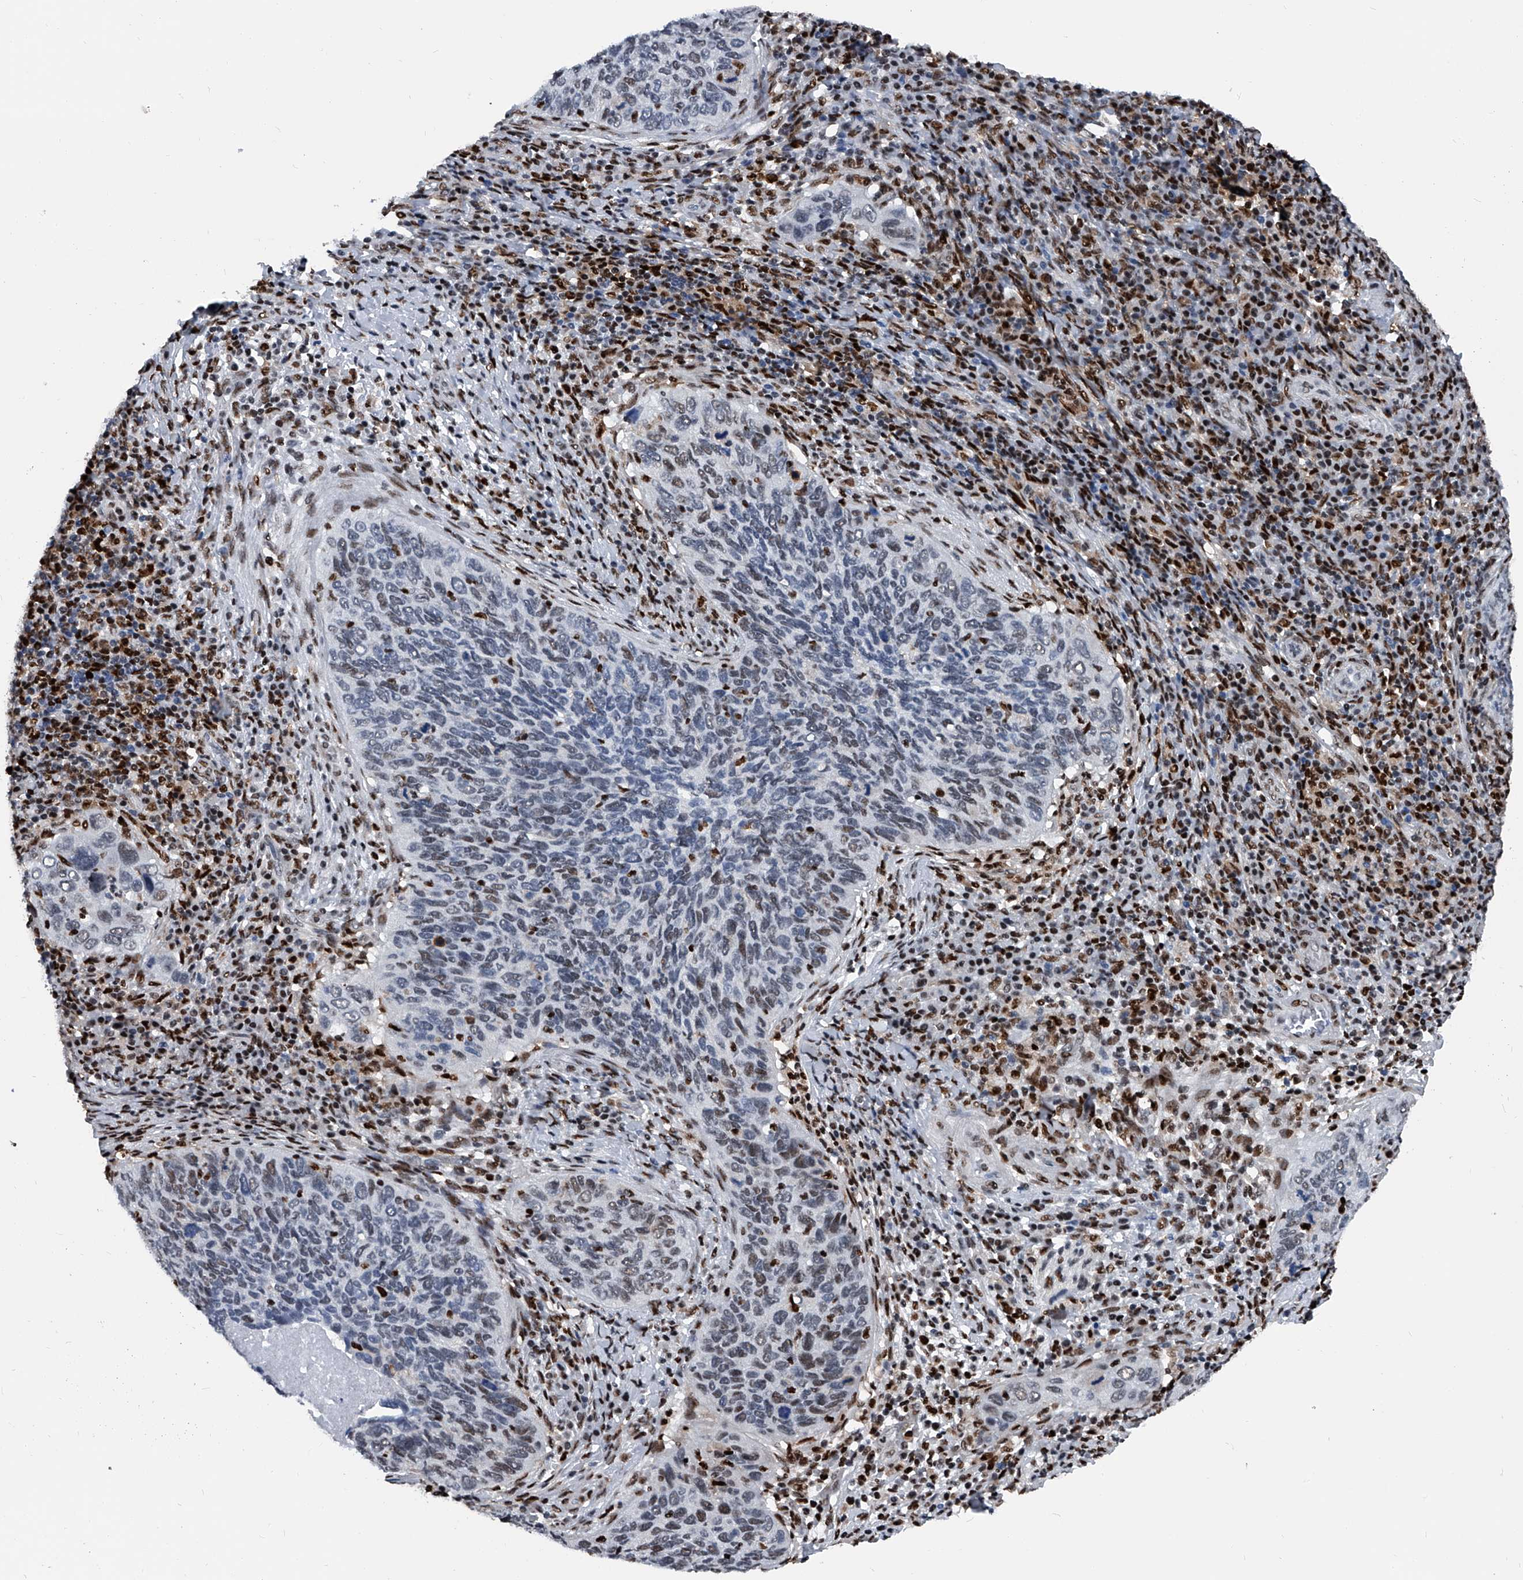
{"staining": {"intensity": "weak", "quantity": "<25%", "location": "nuclear"}, "tissue": "cervical cancer", "cell_type": "Tumor cells", "image_type": "cancer", "snomed": [{"axis": "morphology", "description": "Squamous cell carcinoma, NOS"}, {"axis": "topography", "description": "Cervix"}], "caption": "An immunohistochemistry (IHC) histopathology image of cervical cancer is shown. There is no staining in tumor cells of cervical cancer.", "gene": "FKBP5", "patient": {"sex": "female", "age": 38}}